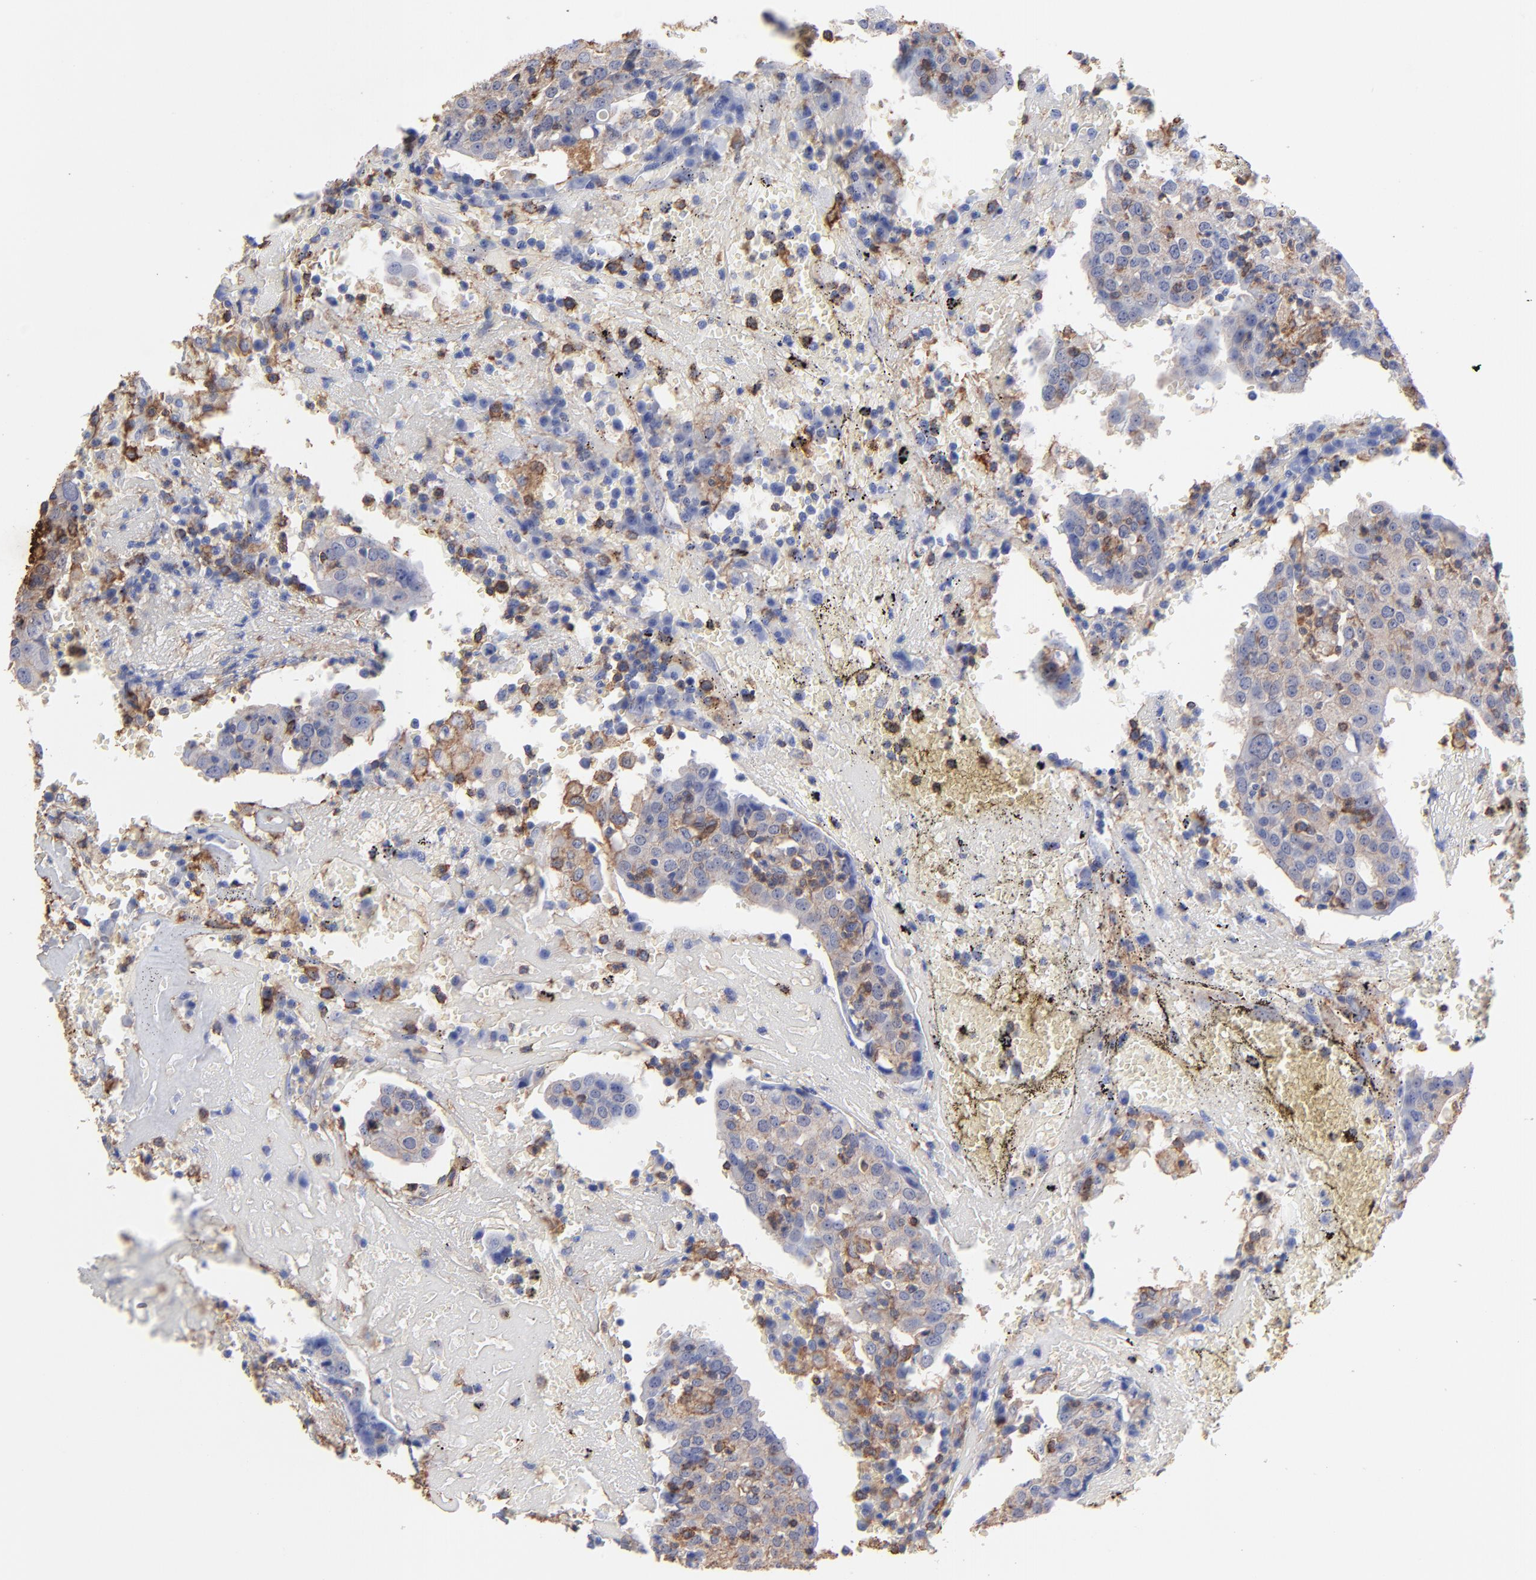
{"staining": {"intensity": "weak", "quantity": "<25%", "location": "cytoplasmic/membranous"}, "tissue": "head and neck cancer", "cell_type": "Tumor cells", "image_type": "cancer", "snomed": [{"axis": "morphology", "description": "Adenocarcinoma, NOS"}, {"axis": "topography", "description": "Salivary gland"}, {"axis": "topography", "description": "Head-Neck"}], "caption": "High magnification brightfield microscopy of head and neck cancer stained with DAB (brown) and counterstained with hematoxylin (blue): tumor cells show no significant staining.", "gene": "ASL", "patient": {"sex": "female", "age": 65}}